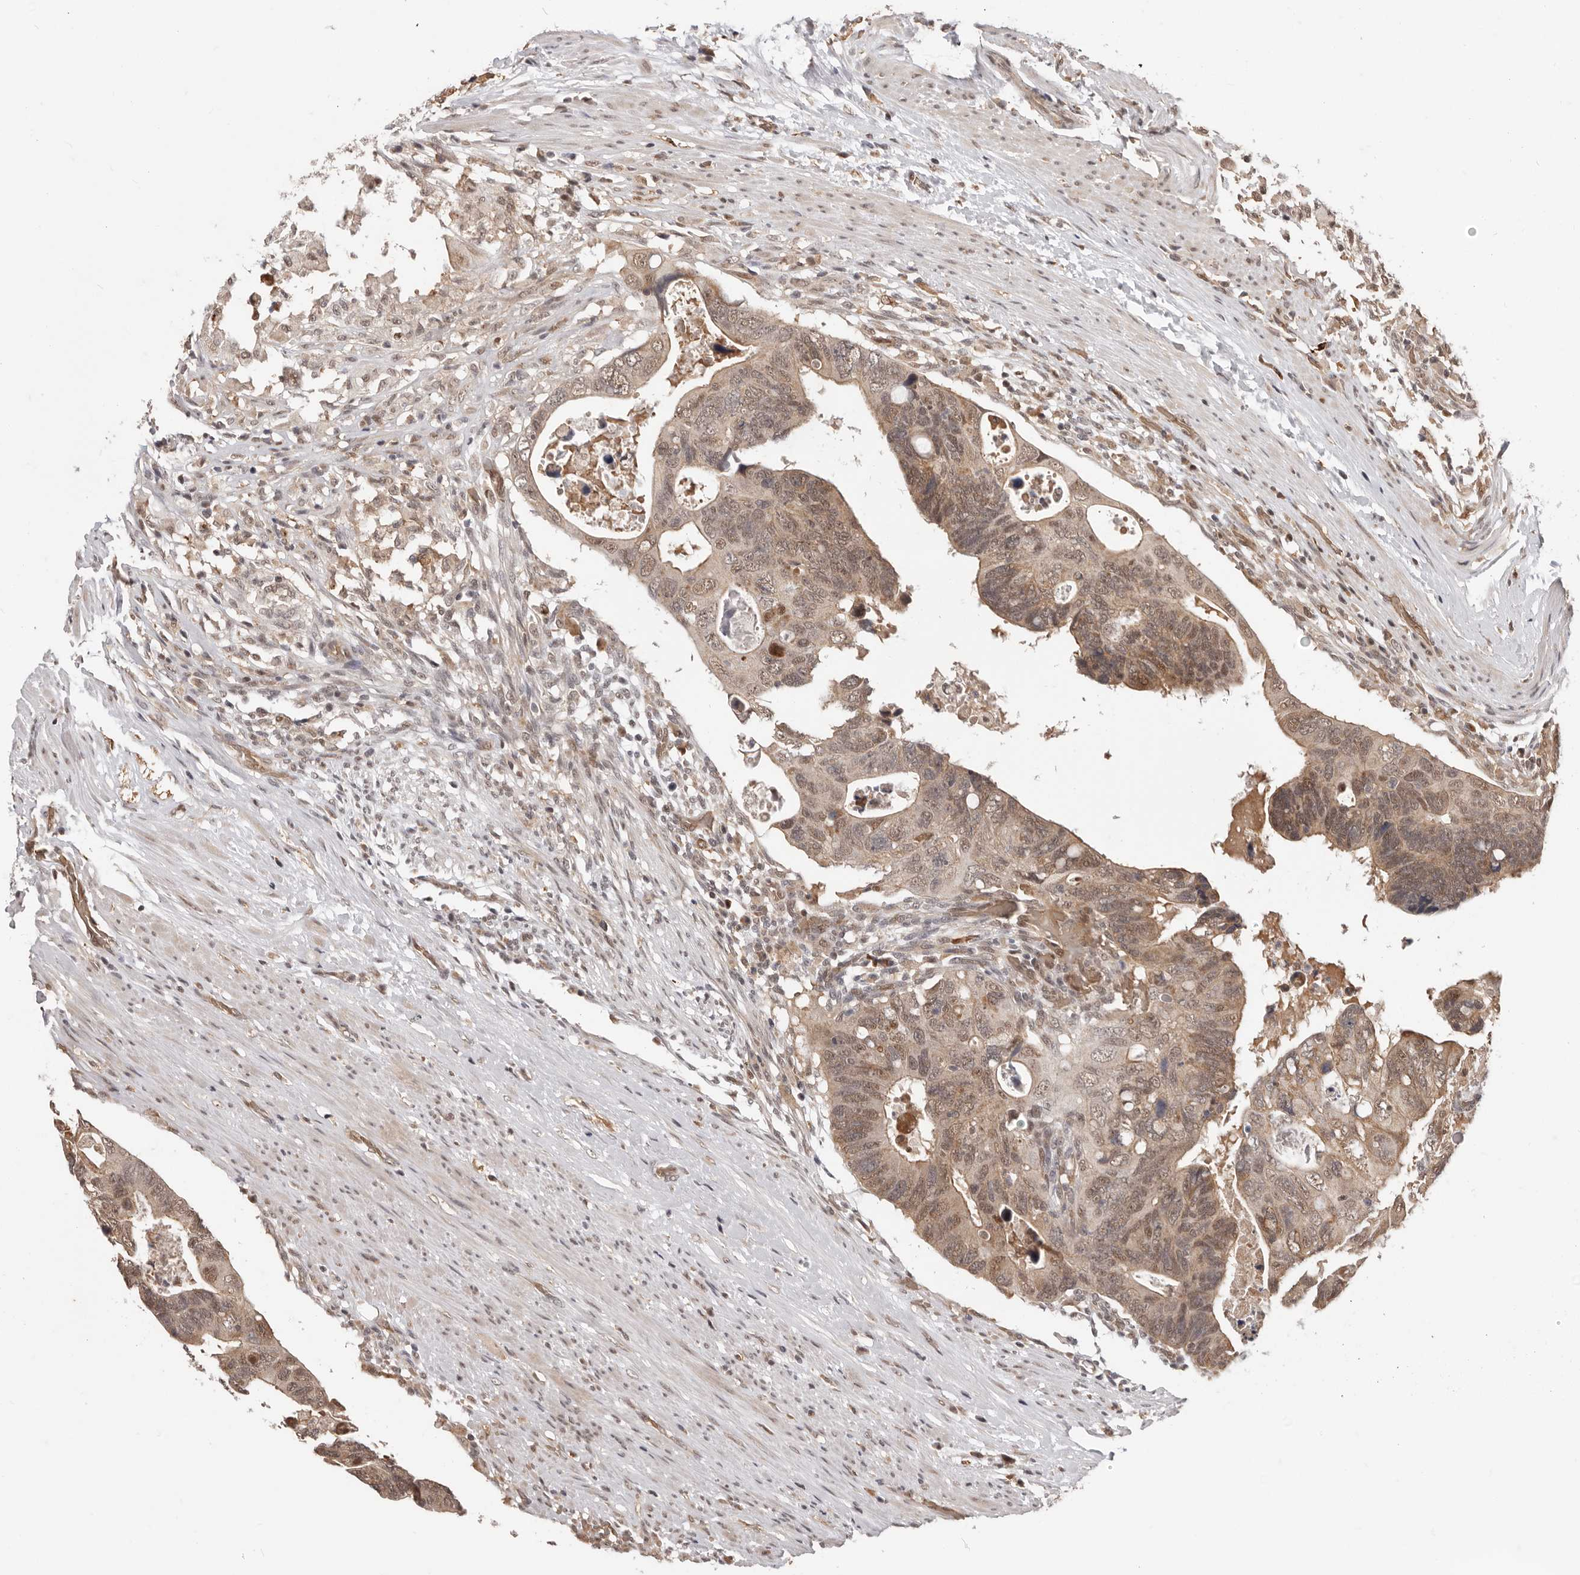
{"staining": {"intensity": "moderate", "quantity": ">75%", "location": "cytoplasmic/membranous,nuclear"}, "tissue": "colorectal cancer", "cell_type": "Tumor cells", "image_type": "cancer", "snomed": [{"axis": "morphology", "description": "Adenocarcinoma, NOS"}, {"axis": "topography", "description": "Rectum"}], "caption": "Colorectal cancer was stained to show a protein in brown. There is medium levels of moderate cytoplasmic/membranous and nuclear staining in about >75% of tumor cells.", "gene": "NCOA3", "patient": {"sex": "male", "age": 53}}